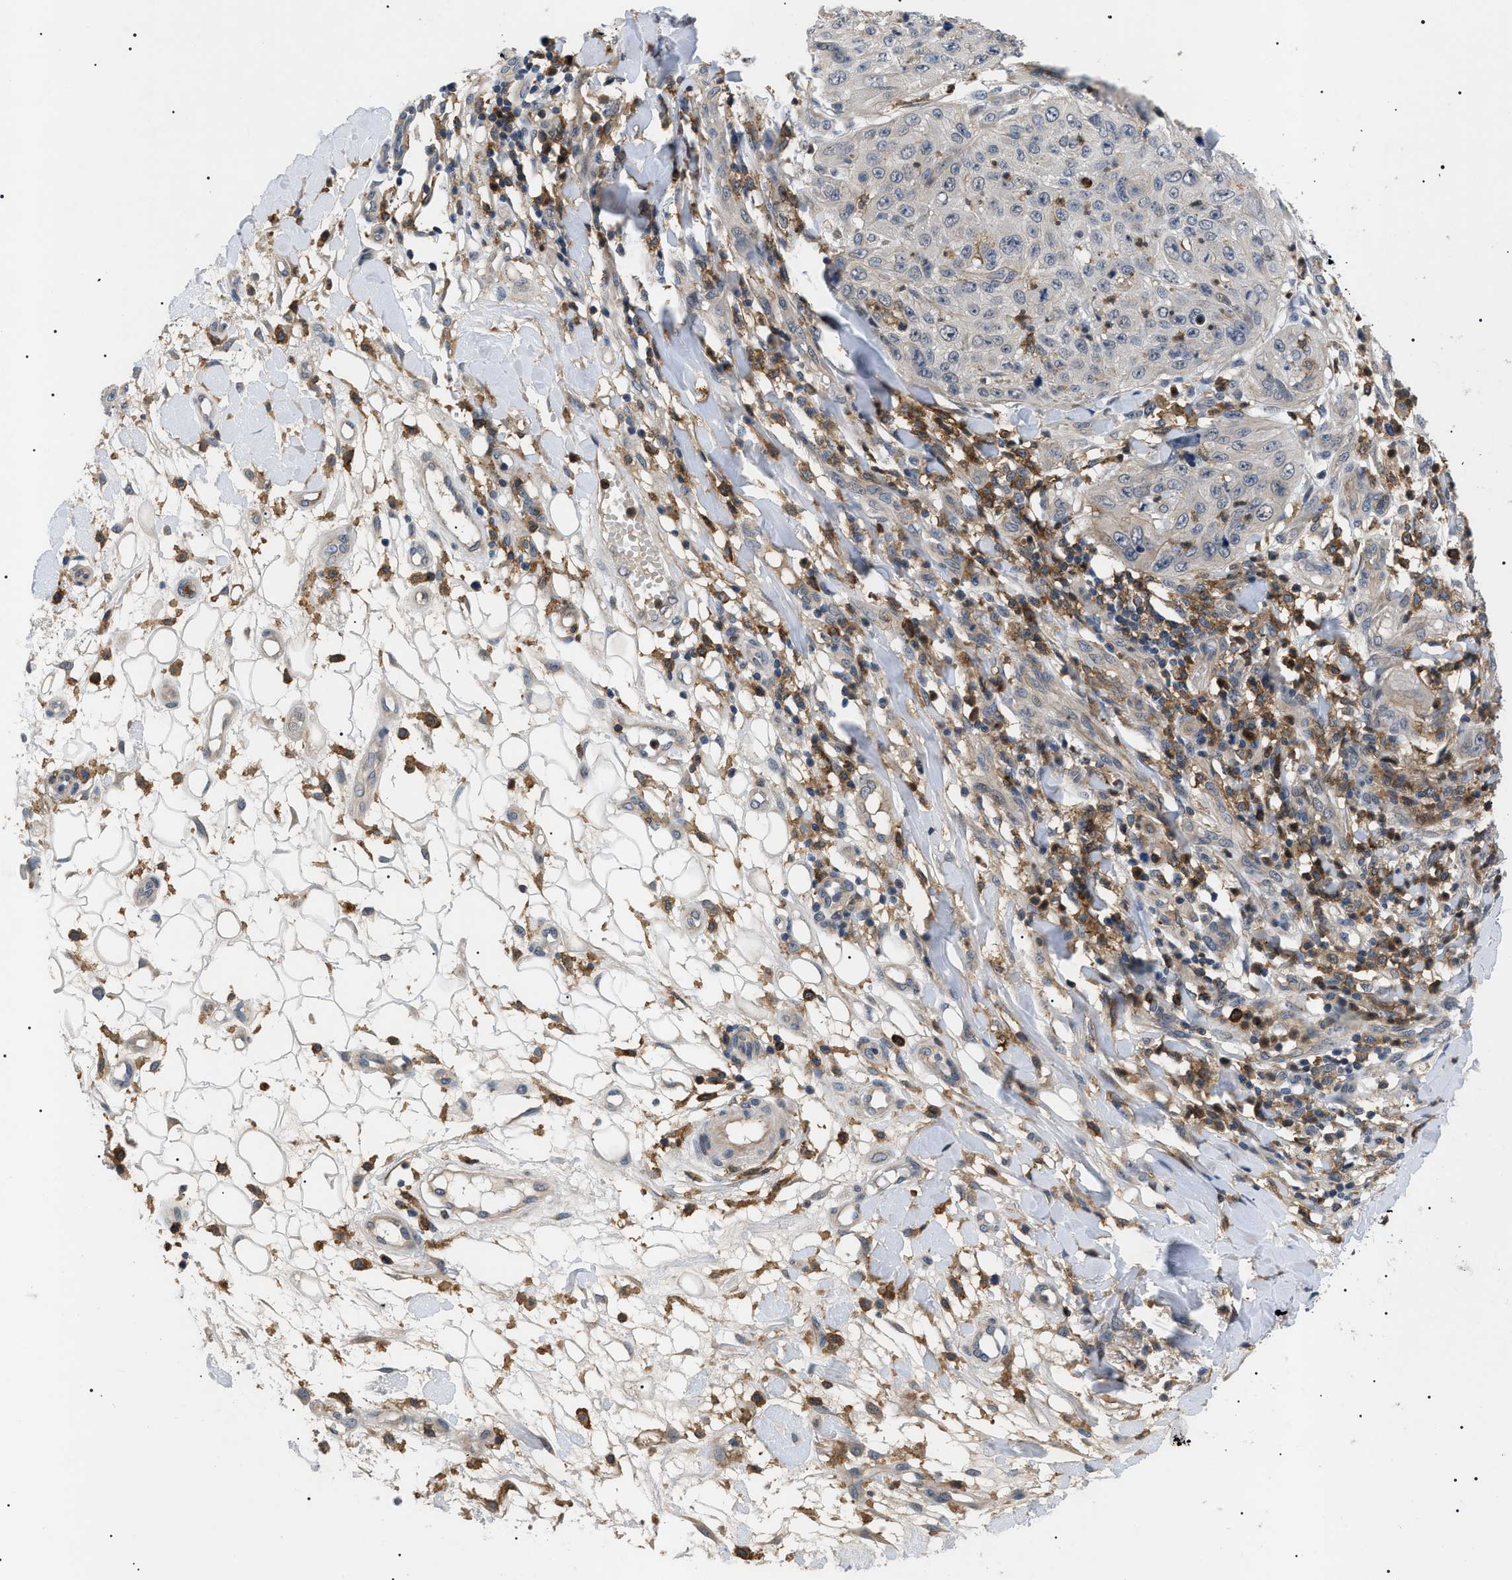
{"staining": {"intensity": "negative", "quantity": "none", "location": "none"}, "tissue": "skin cancer", "cell_type": "Tumor cells", "image_type": "cancer", "snomed": [{"axis": "morphology", "description": "Squamous cell carcinoma, NOS"}, {"axis": "topography", "description": "Skin"}], "caption": "Human skin cancer (squamous cell carcinoma) stained for a protein using IHC reveals no positivity in tumor cells.", "gene": "CD300A", "patient": {"sex": "female", "age": 80}}